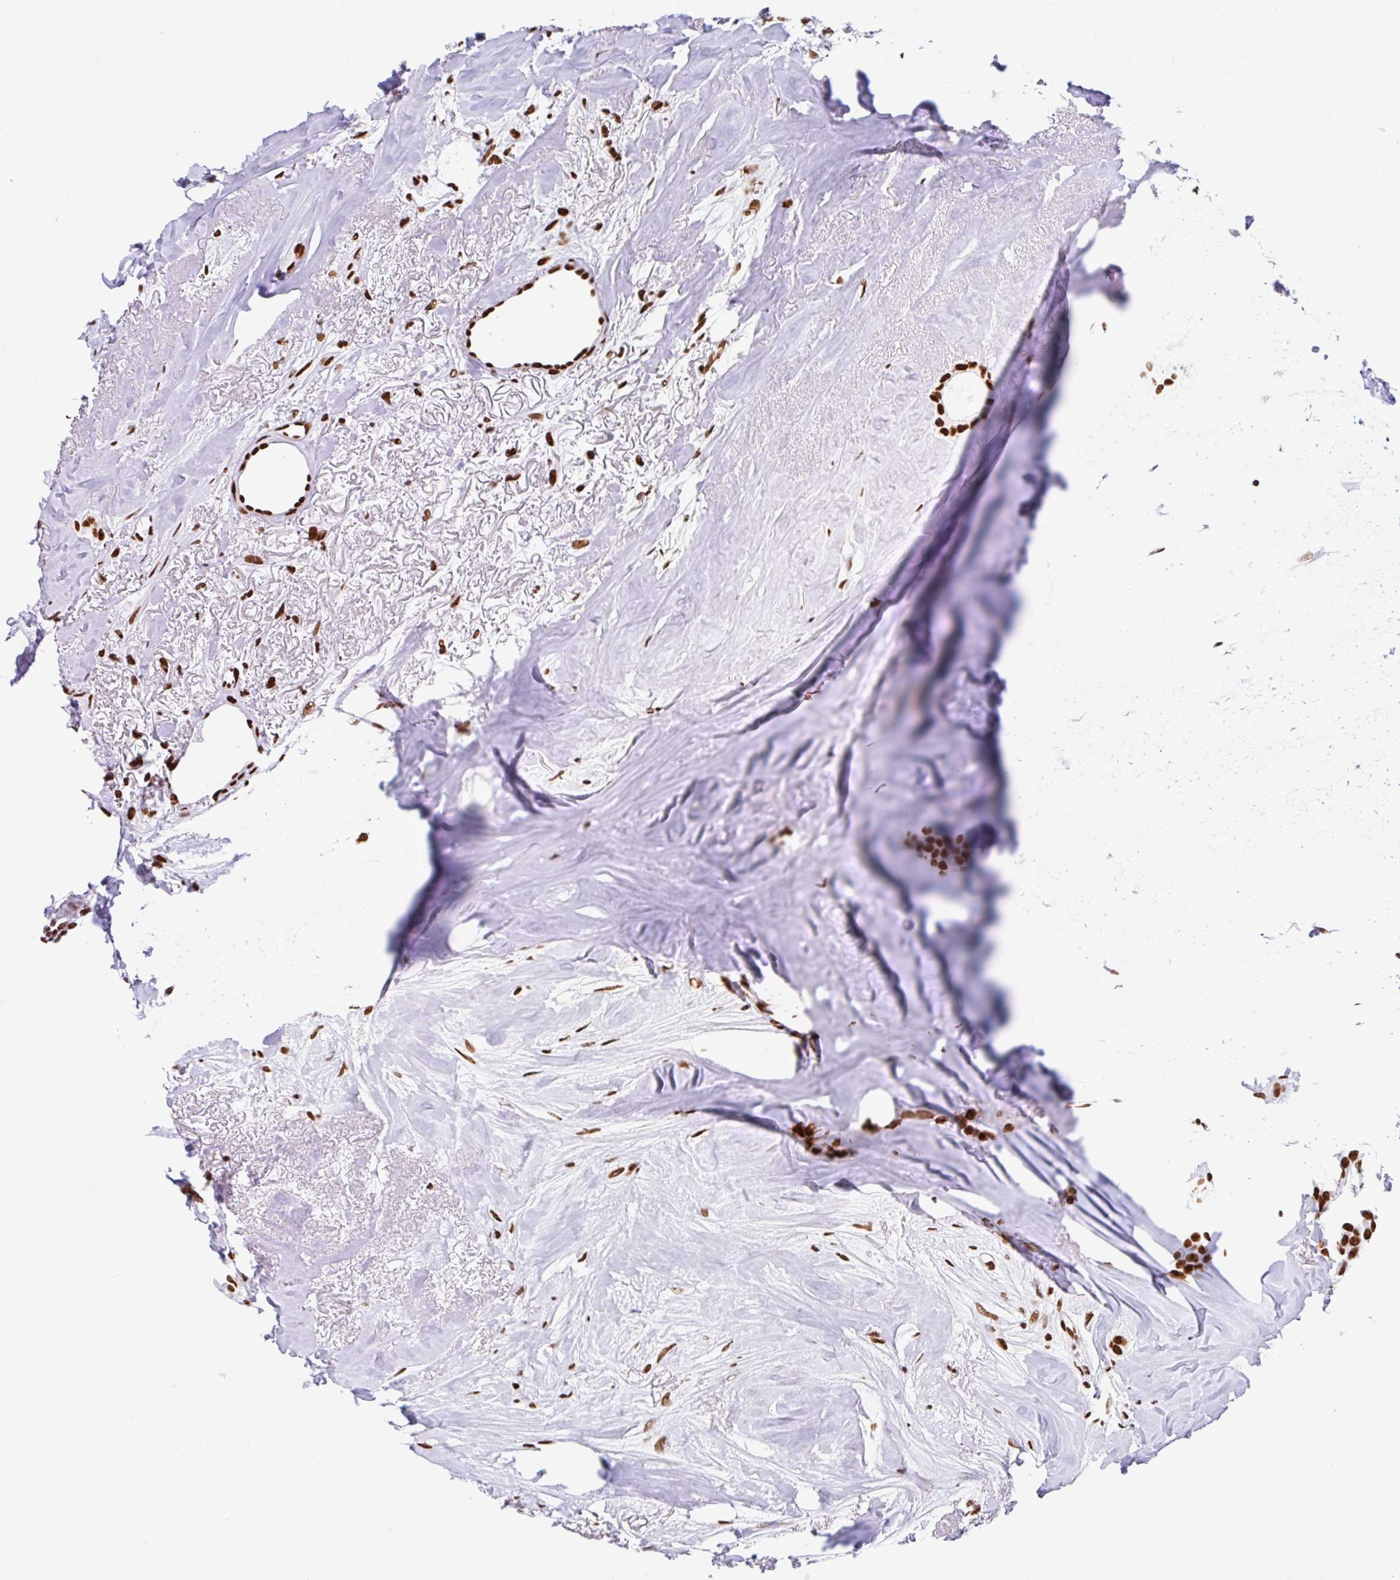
{"staining": {"intensity": "strong", "quantity": ">75%", "location": "nuclear"}, "tissue": "breast cancer", "cell_type": "Tumor cells", "image_type": "cancer", "snomed": [{"axis": "morphology", "description": "Duct carcinoma"}, {"axis": "topography", "description": "Breast"}], "caption": "Invasive ductal carcinoma (breast) stained with a protein marker reveals strong staining in tumor cells.", "gene": "KHDRBS1", "patient": {"sex": "female", "age": 84}}